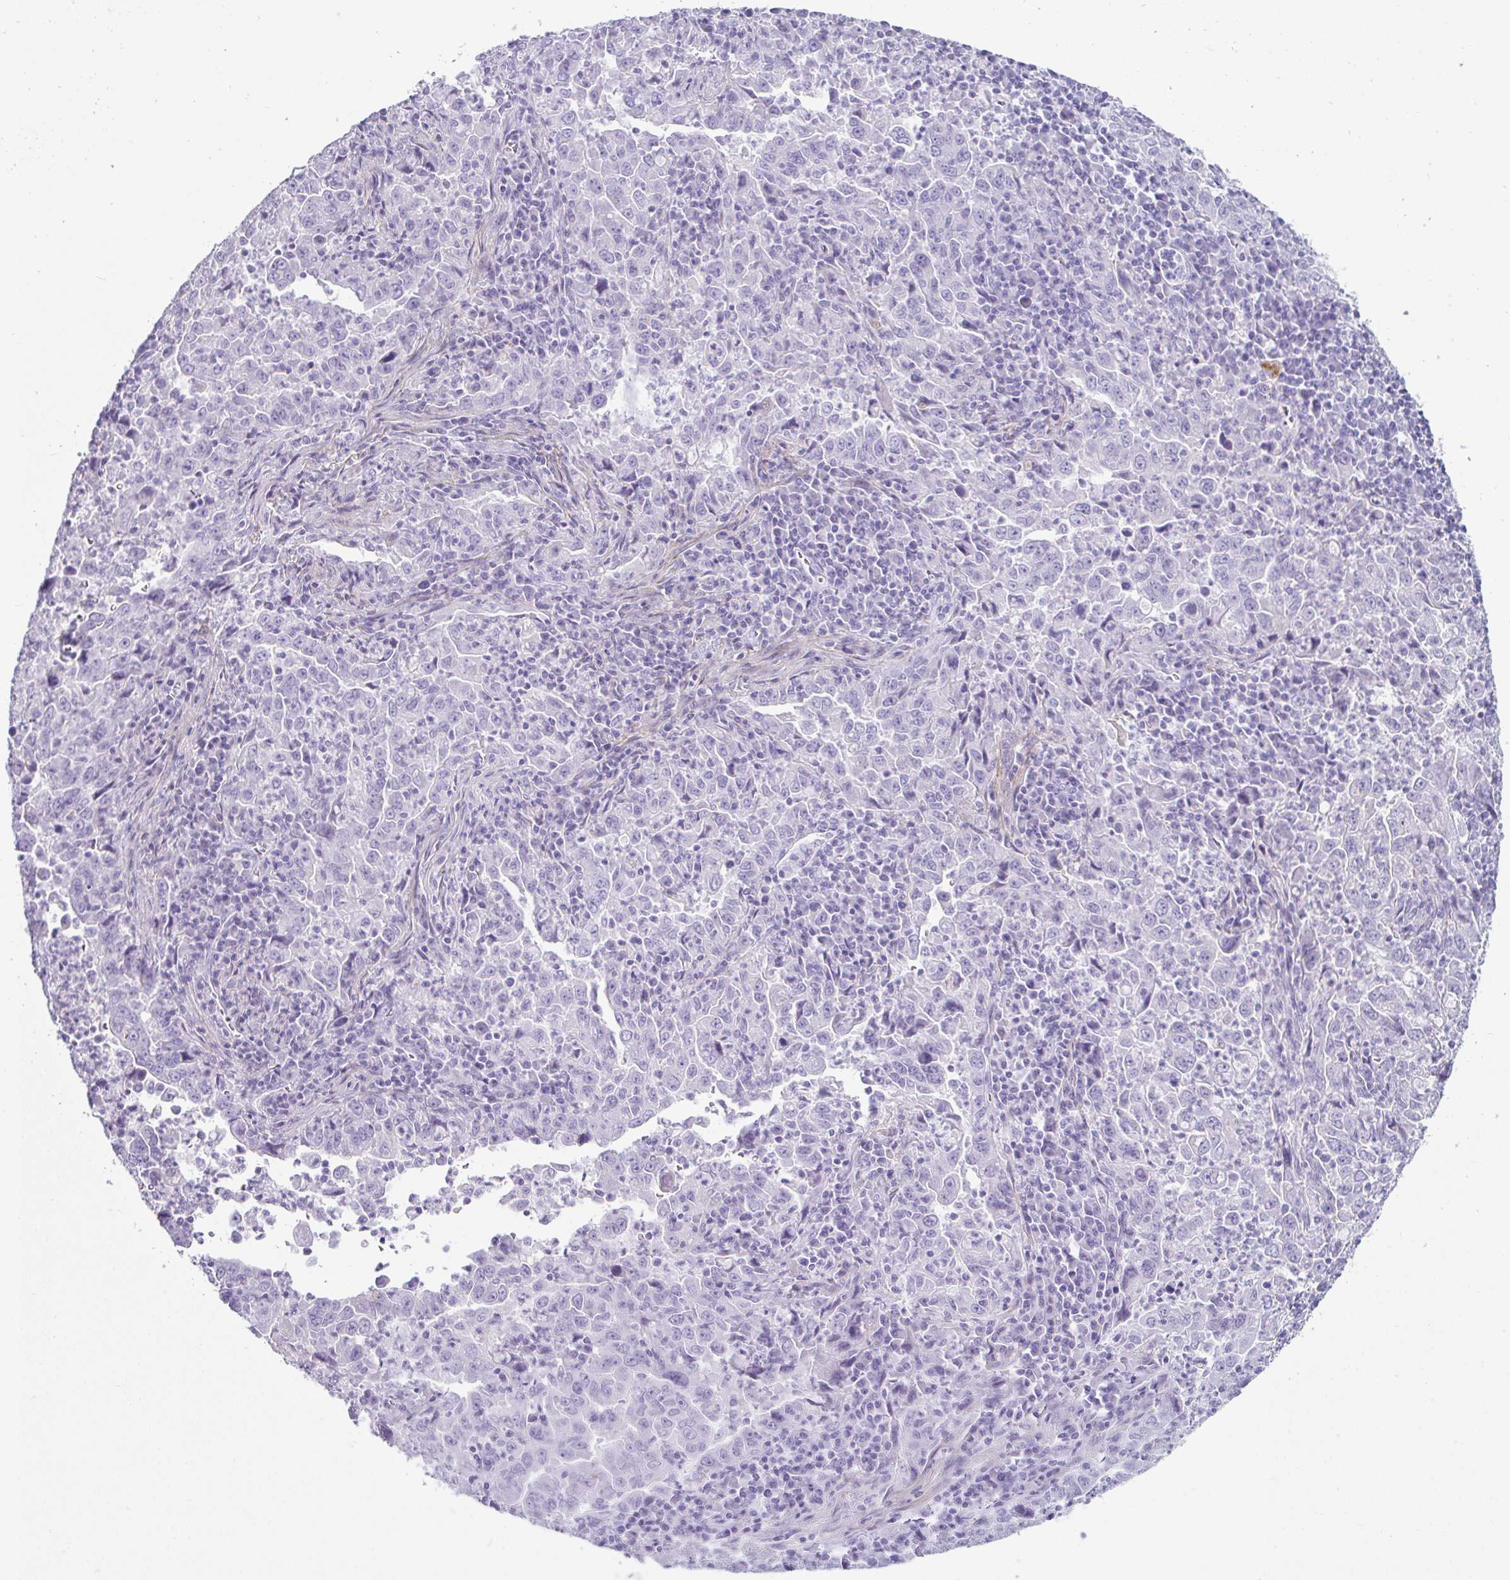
{"staining": {"intensity": "negative", "quantity": "none", "location": "none"}, "tissue": "lung cancer", "cell_type": "Tumor cells", "image_type": "cancer", "snomed": [{"axis": "morphology", "description": "Adenocarcinoma, NOS"}, {"axis": "topography", "description": "Lung"}], "caption": "Immunohistochemistry (IHC) of lung cancer (adenocarcinoma) exhibits no positivity in tumor cells.", "gene": "CREG2", "patient": {"sex": "male", "age": 67}}